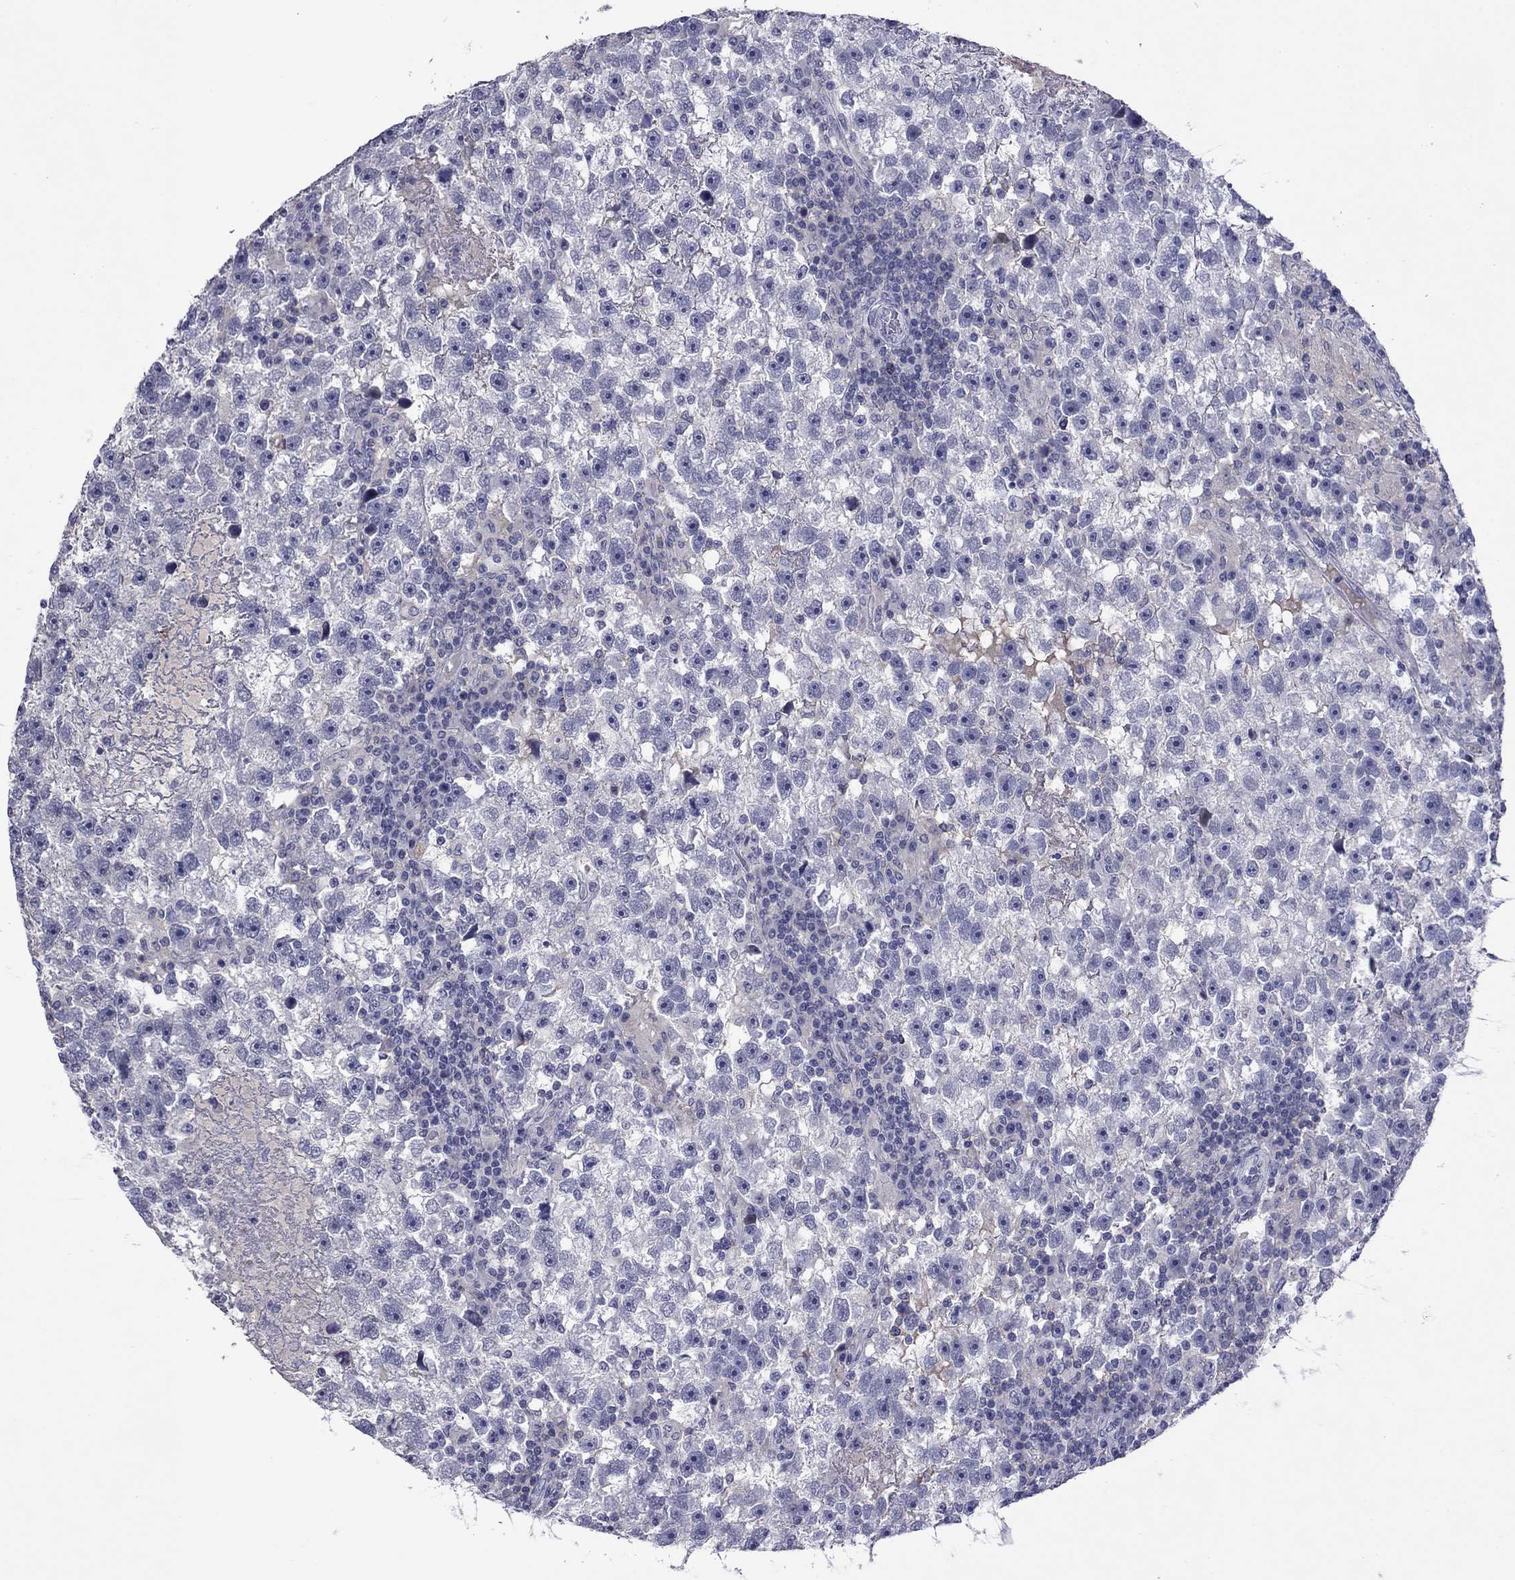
{"staining": {"intensity": "negative", "quantity": "none", "location": "none"}, "tissue": "testis cancer", "cell_type": "Tumor cells", "image_type": "cancer", "snomed": [{"axis": "morphology", "description": "Seminoma, NOS"}, {"axis": "topography", "description": "Testis"}], "caption": "Seminoma (testis) was stained to show a protein in brown. There is no significant positivity in tumor cells. (DAB (3,3'-diaminobenzidine) immunohistochemistry (IHC) with hematoxylin counter stain).", "gene": "CFAP119", "patient": {"sex": "male", "age": 47}}